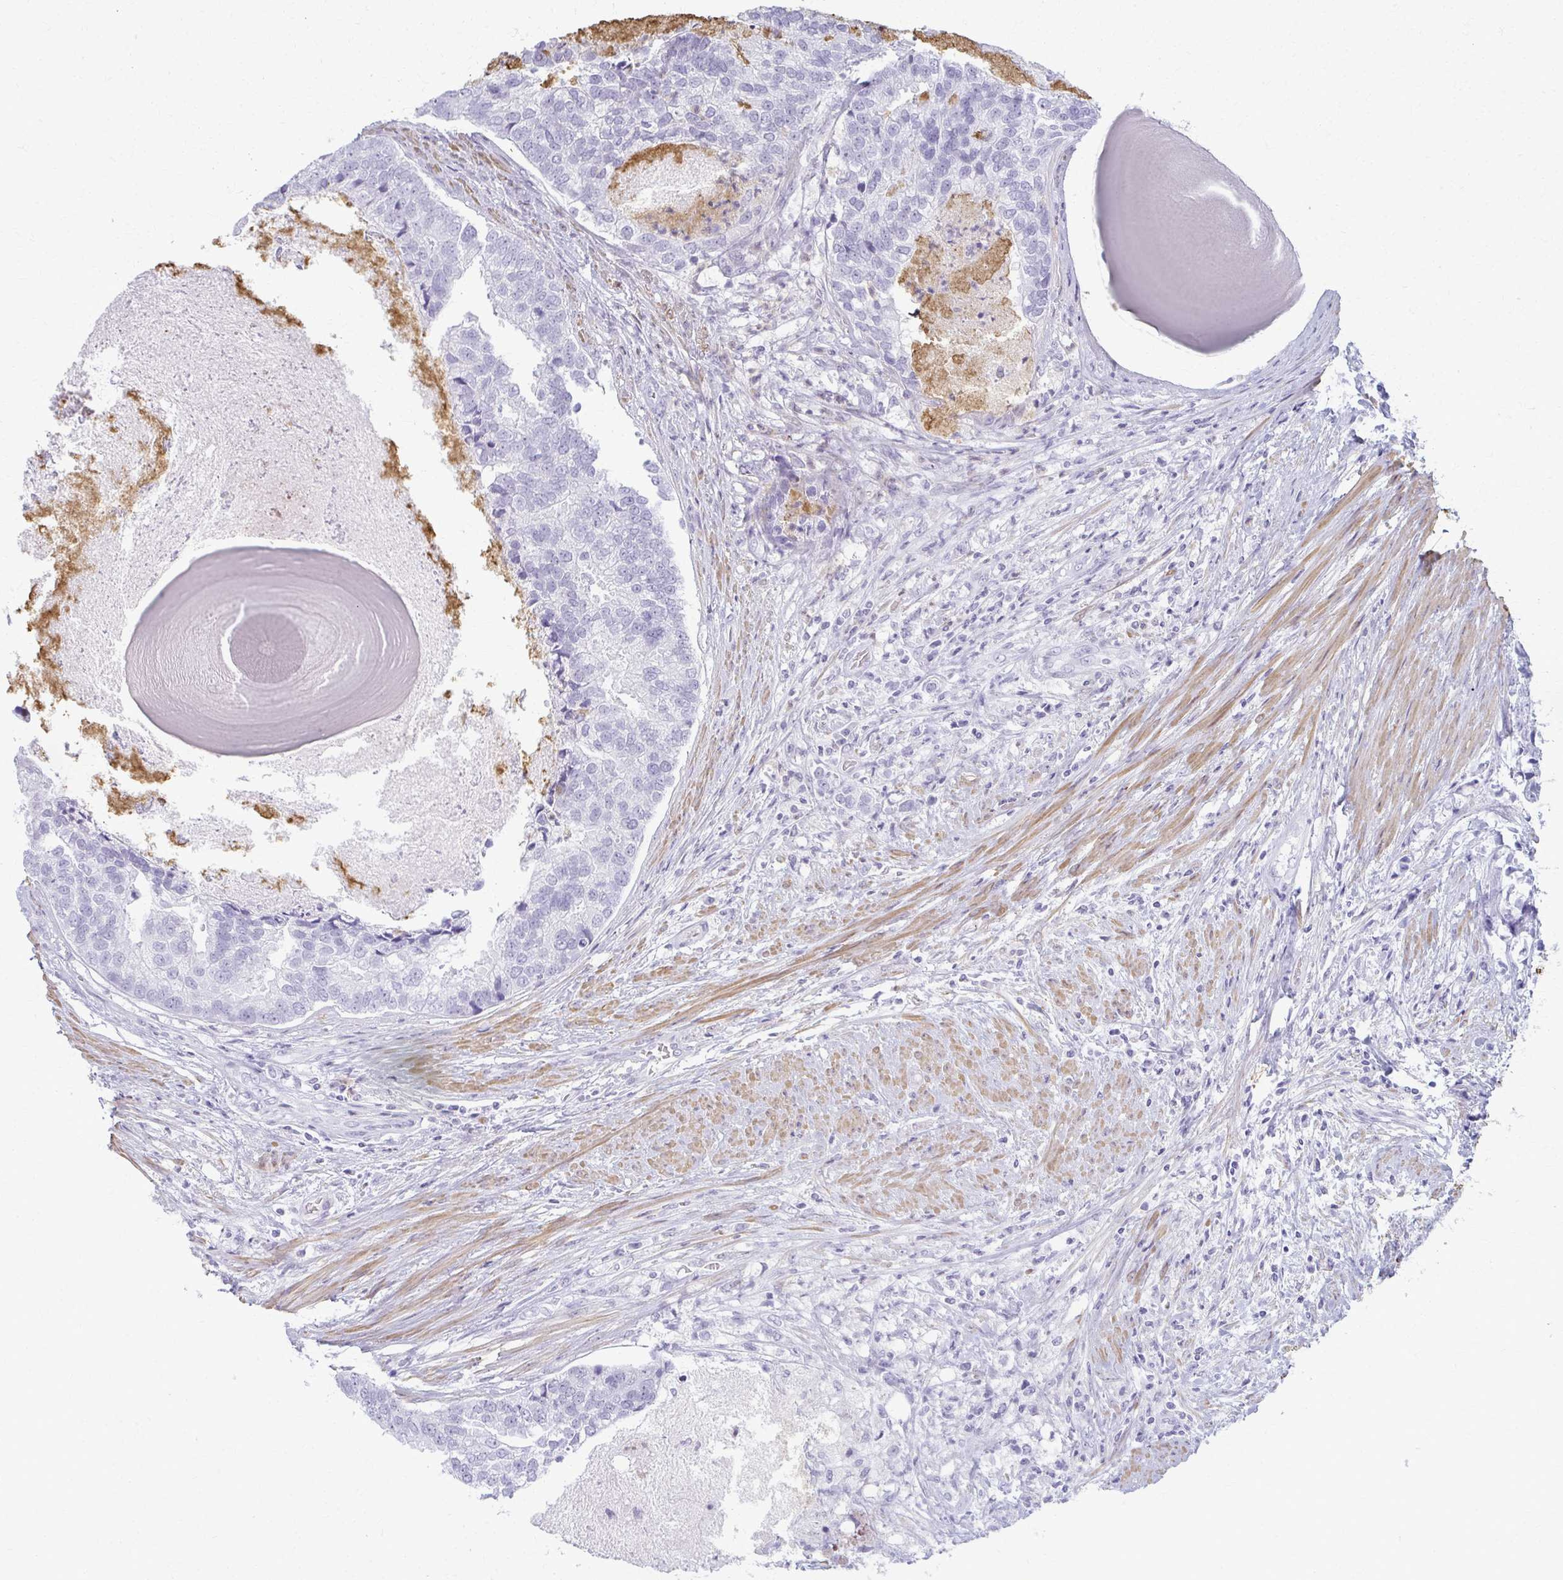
{"staining": {"intensity": "negative", "quantity": "none", "location": "none"}, "tissue": "prostate cancer", "cell_type": "Tumor cells", "image_type": "cancer", "snomed": [{"axis": "morphology", "description": "Adenocarcinoma, High grade"}, {"axis": "topography", "description": "Prostate"}], "caption": "This is an IHC histopathology image of prostate cancer (adenocarcinoma (high-grade)). There is no staining in tumor cells.", "gene": "CA3", "patient": {"sex": "male", "age": 68}}